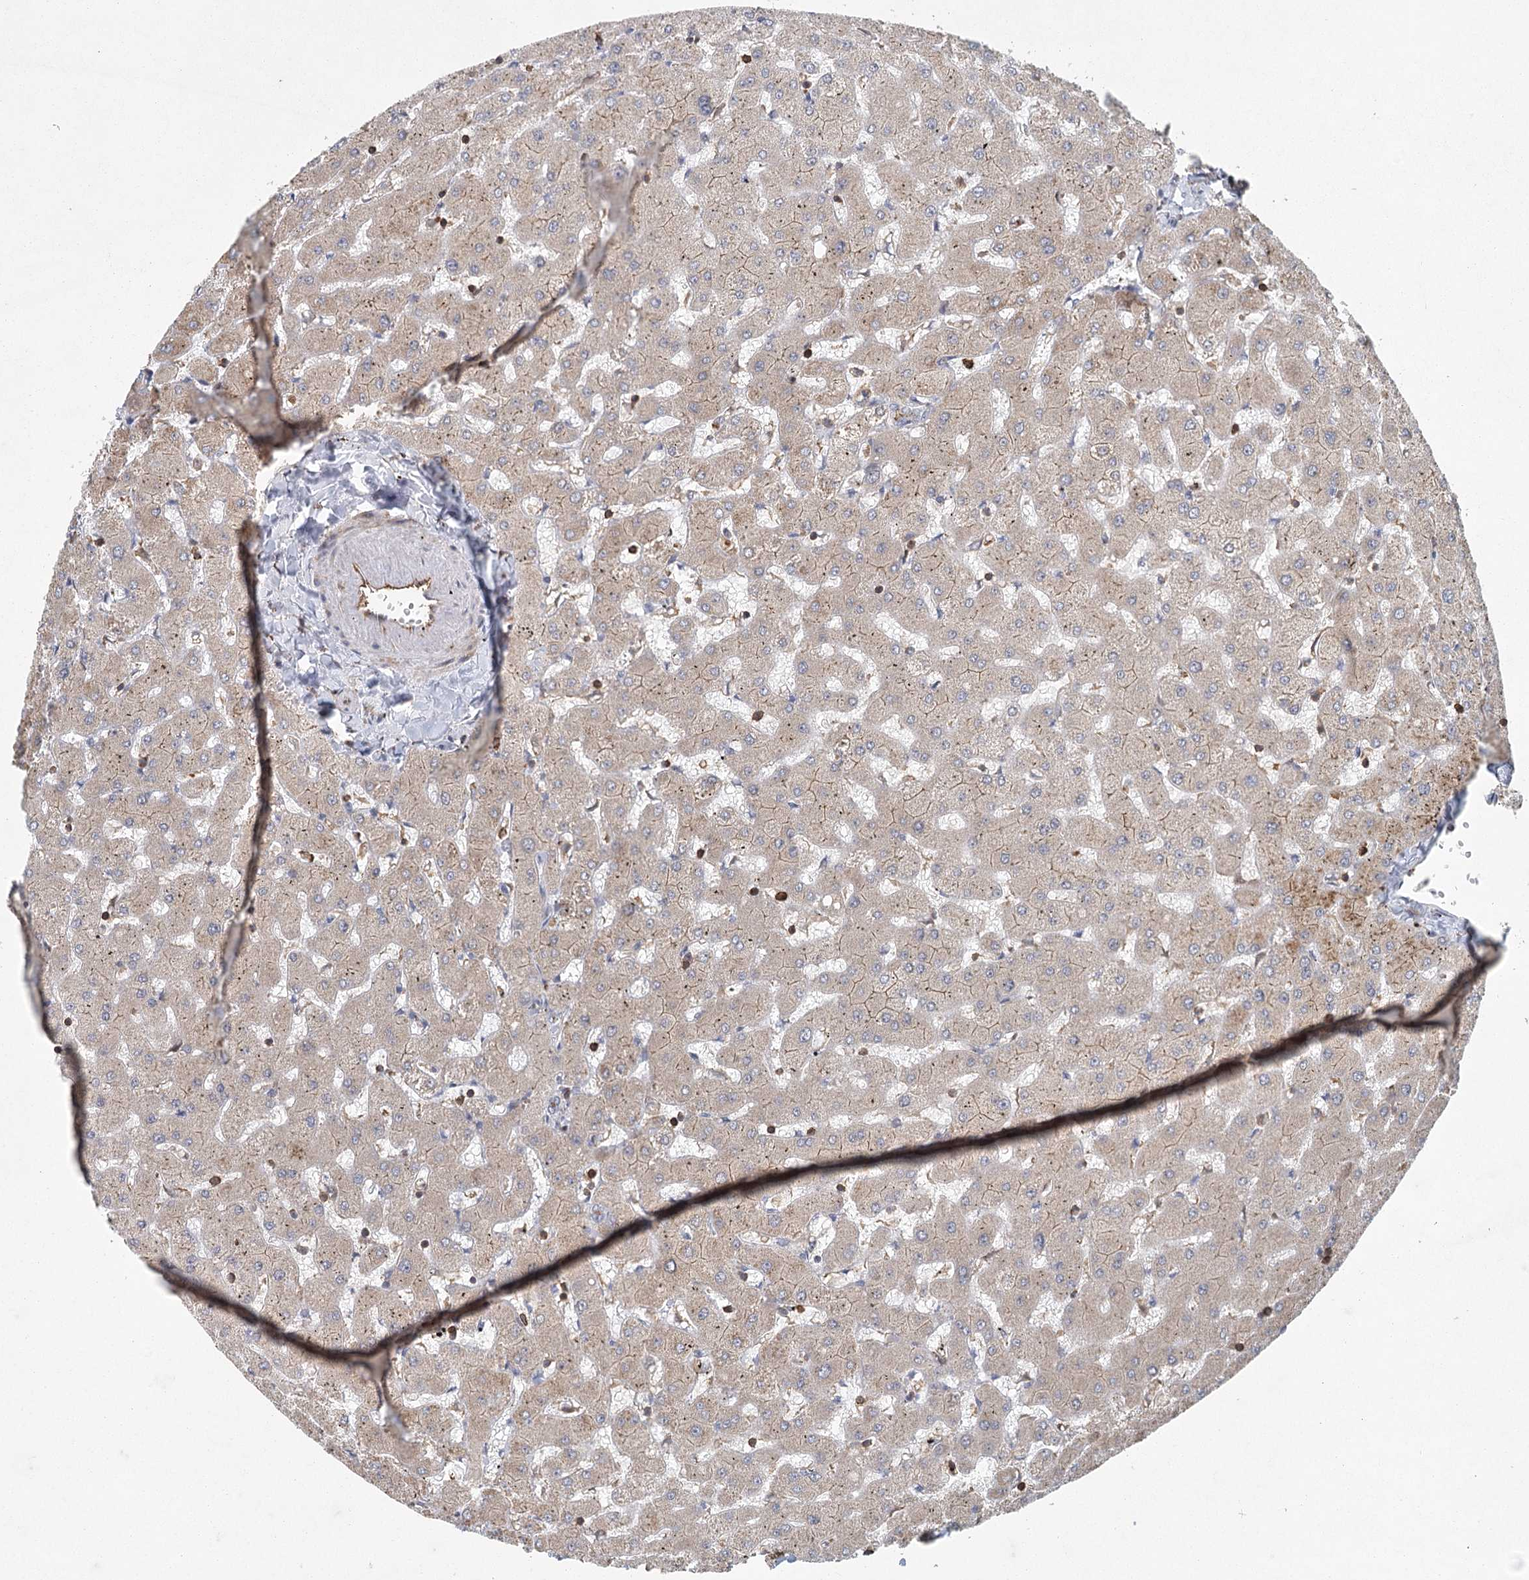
{"staining": {"intensity": "moderate", "quantity": "<25%", "location": "cytoplasmic/membranous"}, "tissue": "liver", "cell_type": "Cholangiocytes", "image_type": "normal", "snomed": [{"axis": "morphology", "description": "Normal tissue, NOS"}, {"axis": "topography", "description": "Liver"}], "caption": "Immunohistochemistry of normal liver demonstrates low levels of moderate cytoplasmic/membranous expression in approximately <25% of cholangiocytes.", "gene": "PLEKHA7", "patient": {"sex": "female", "age": 63}}